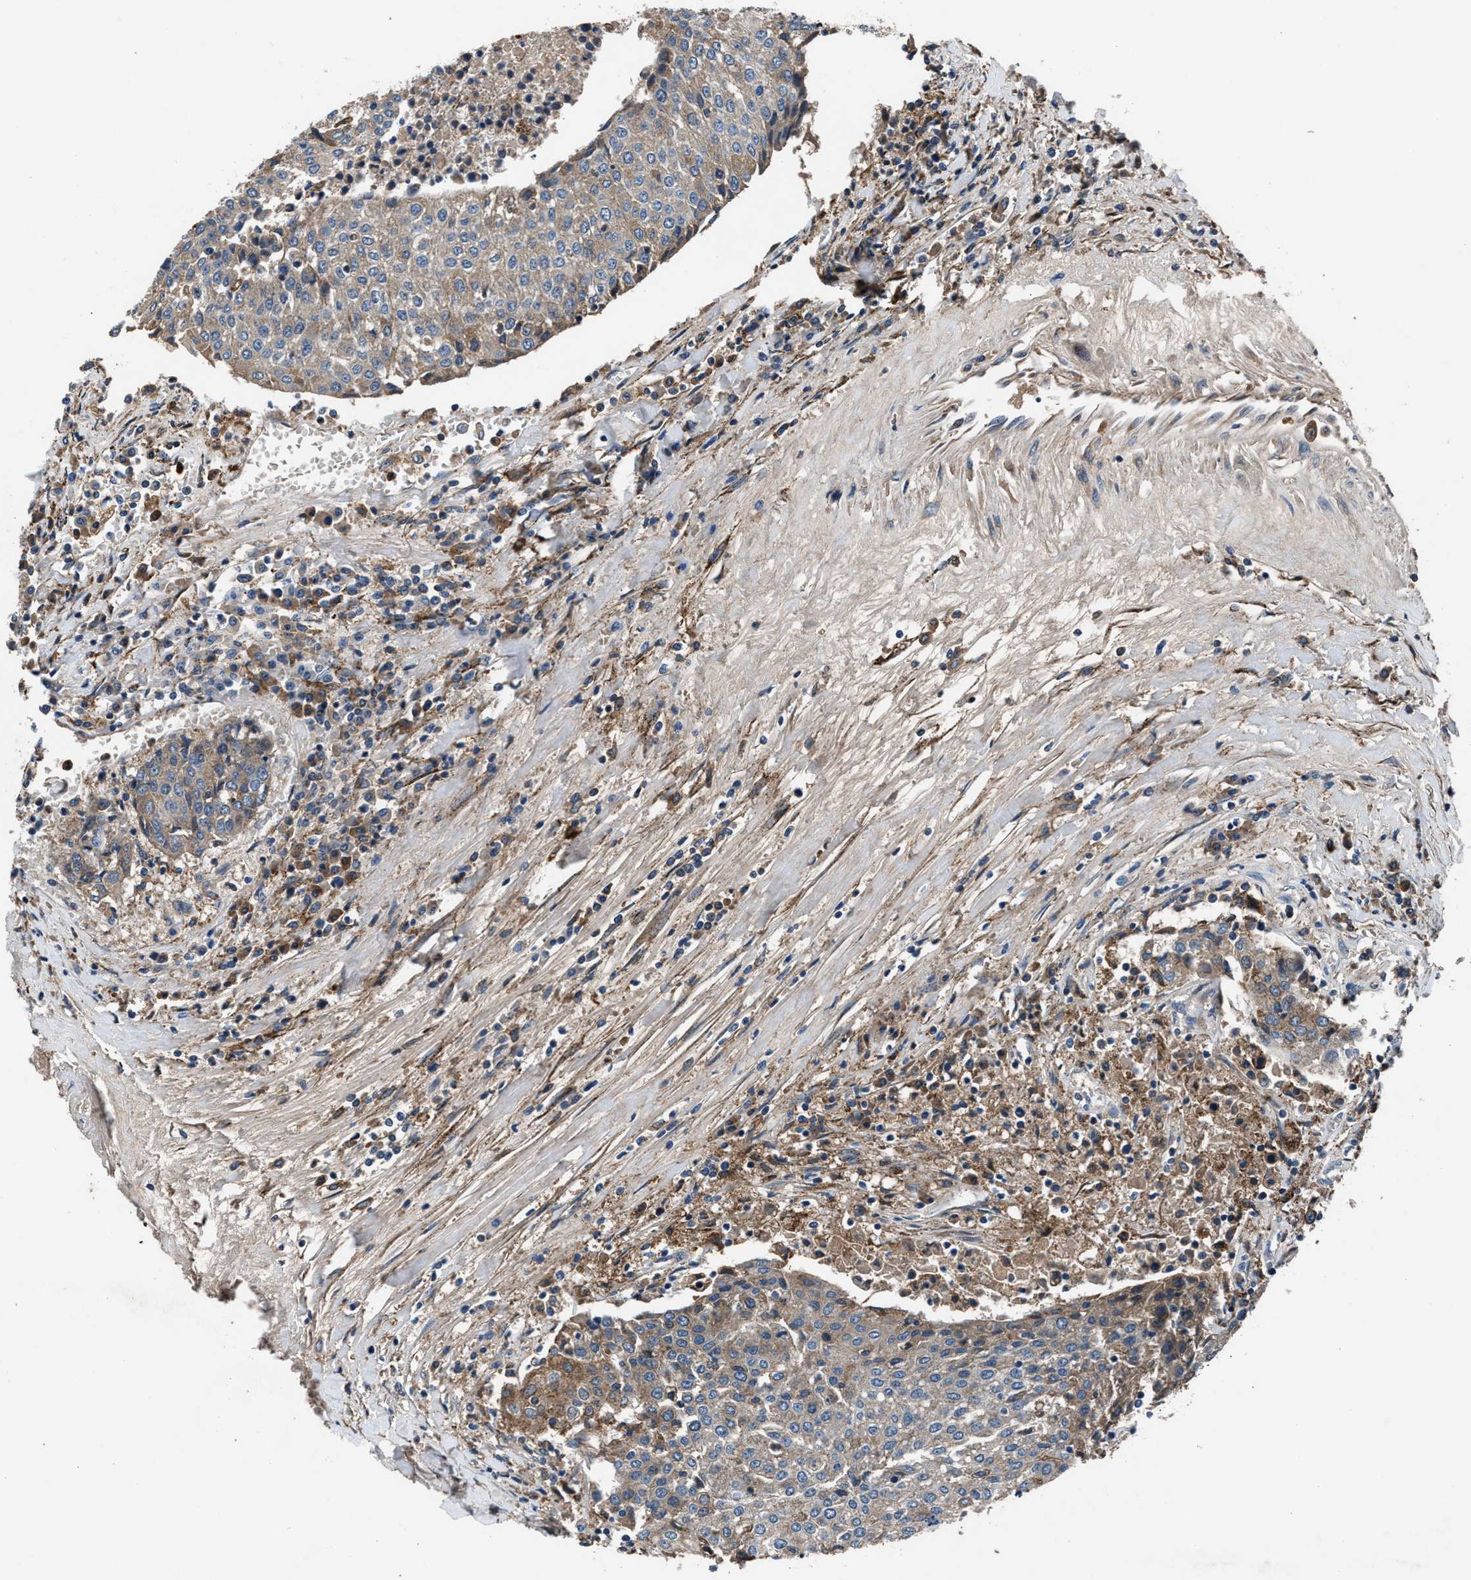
{"staining": {"intensity": "weak", "quantity": "25%-75%", "location": "cytoplasmic/membranous"}, "tissue": "urothelial cancer", "cell_type": "Tumor cells", "image_type": "cancer", "snomed": [{"axis": "morphology", "description": "Urothelial carcinoma, High grade"}, {"axis": "topography", "description": "Urinary bladder"}], "caption": "Brown immunohistochemical staining in human urothelial carcinoma (high-grade) demonstrates weak cytoplasmic/membranous positivity in approximately 25%-75% of tumor cells.", "gene": "FAM221A", "patient": {"sex": "female", "age": 85}}